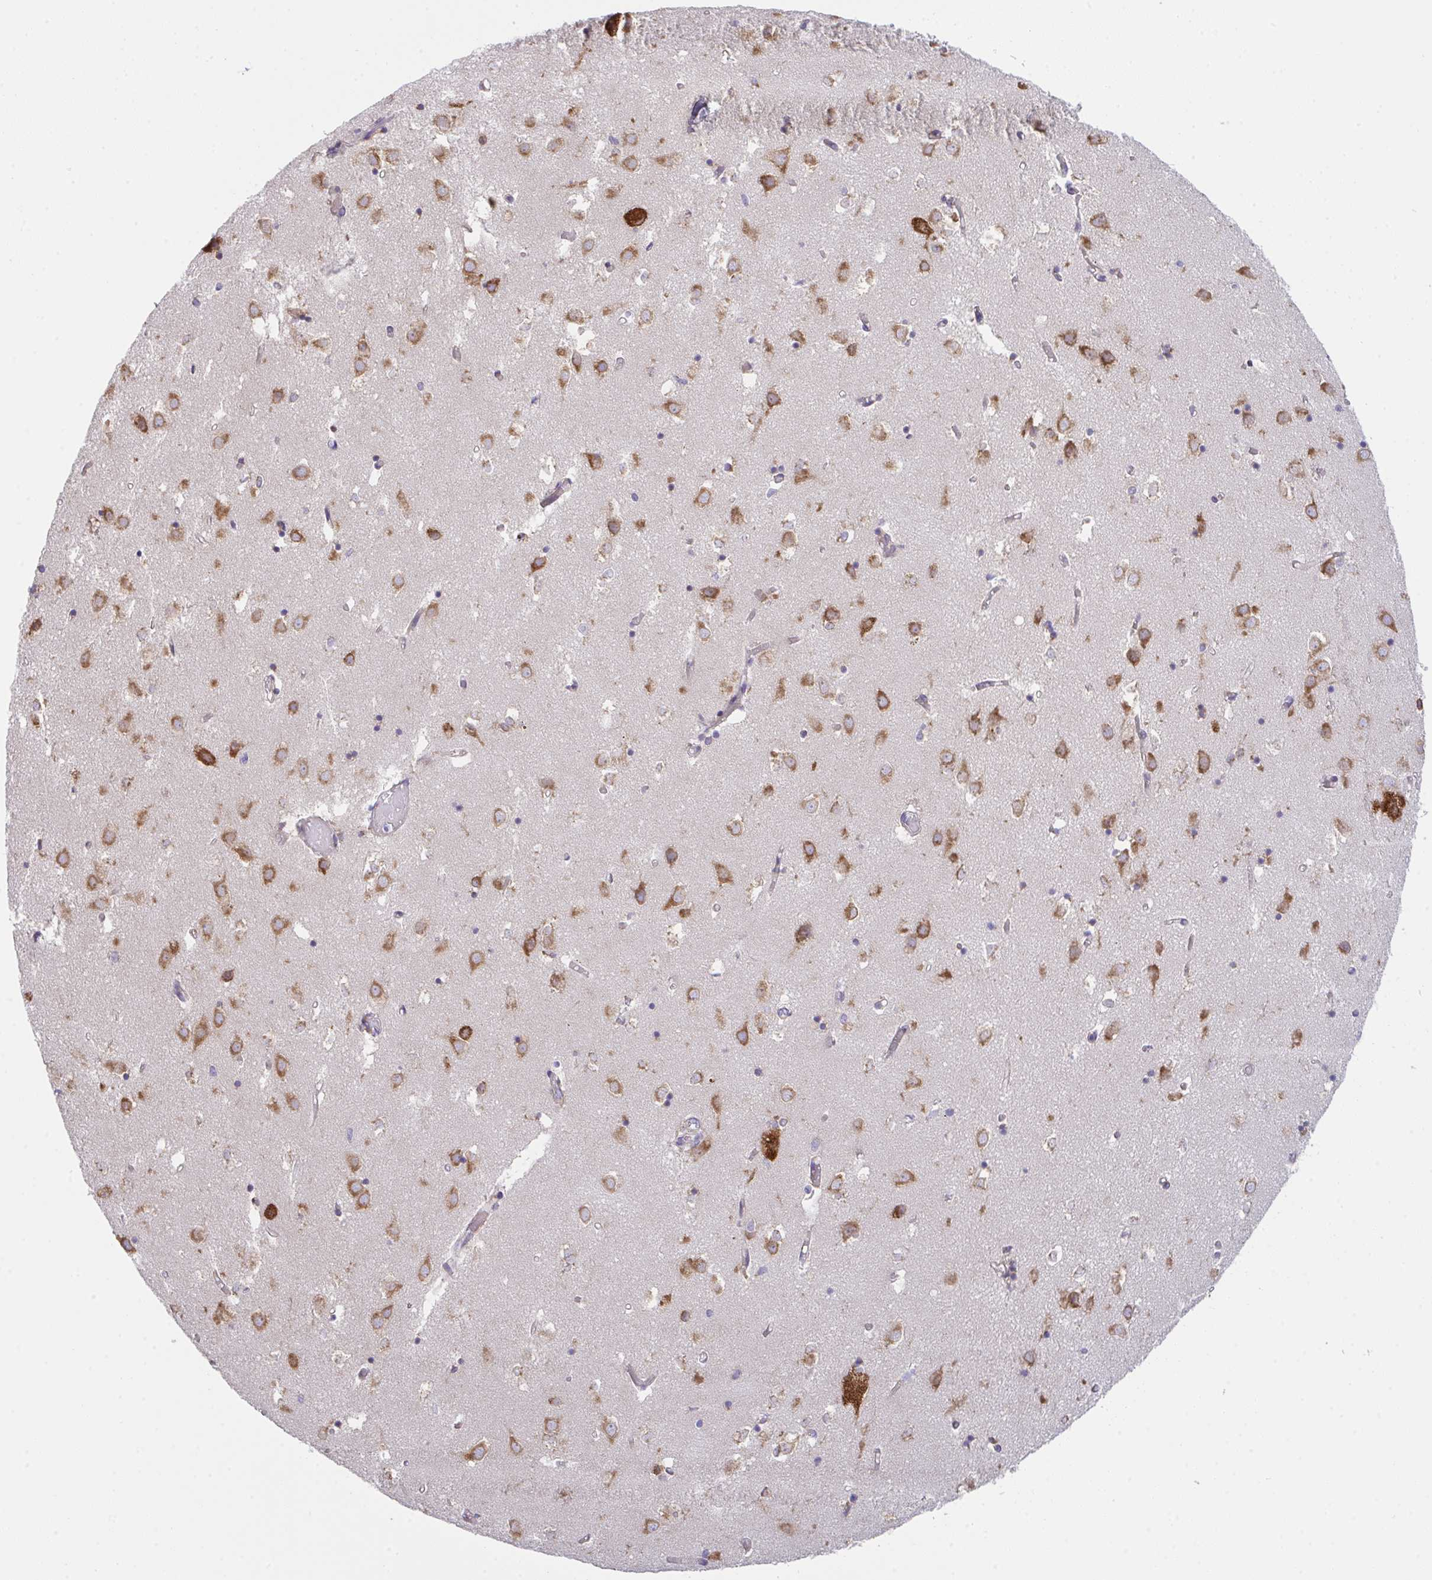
{"staining": {"intensity": "moderate", "quantity": "<25%", "location": "cytoplasmic/membranous"}, "tissue": "caudate", "cell_type": "Glial cells", "image_type": "normal", "snomed": [{"axis": "morphology", "description": "Normal tissue, NOS"}, {"axis": "topography", "description": "Lateral ventricle wall"}], "caption": "Immunohistochemical staining of normal human caudate displays low levels of moderate cytoplasmic/membranous staining in approximately <25% of glial cells. (DAB (3,3'-diaminobenzidine) IHC, brown staining for protein, blue staining for nuclei).", "gene": "MIA3", "patient": {"sex": "male", "age": 70}}